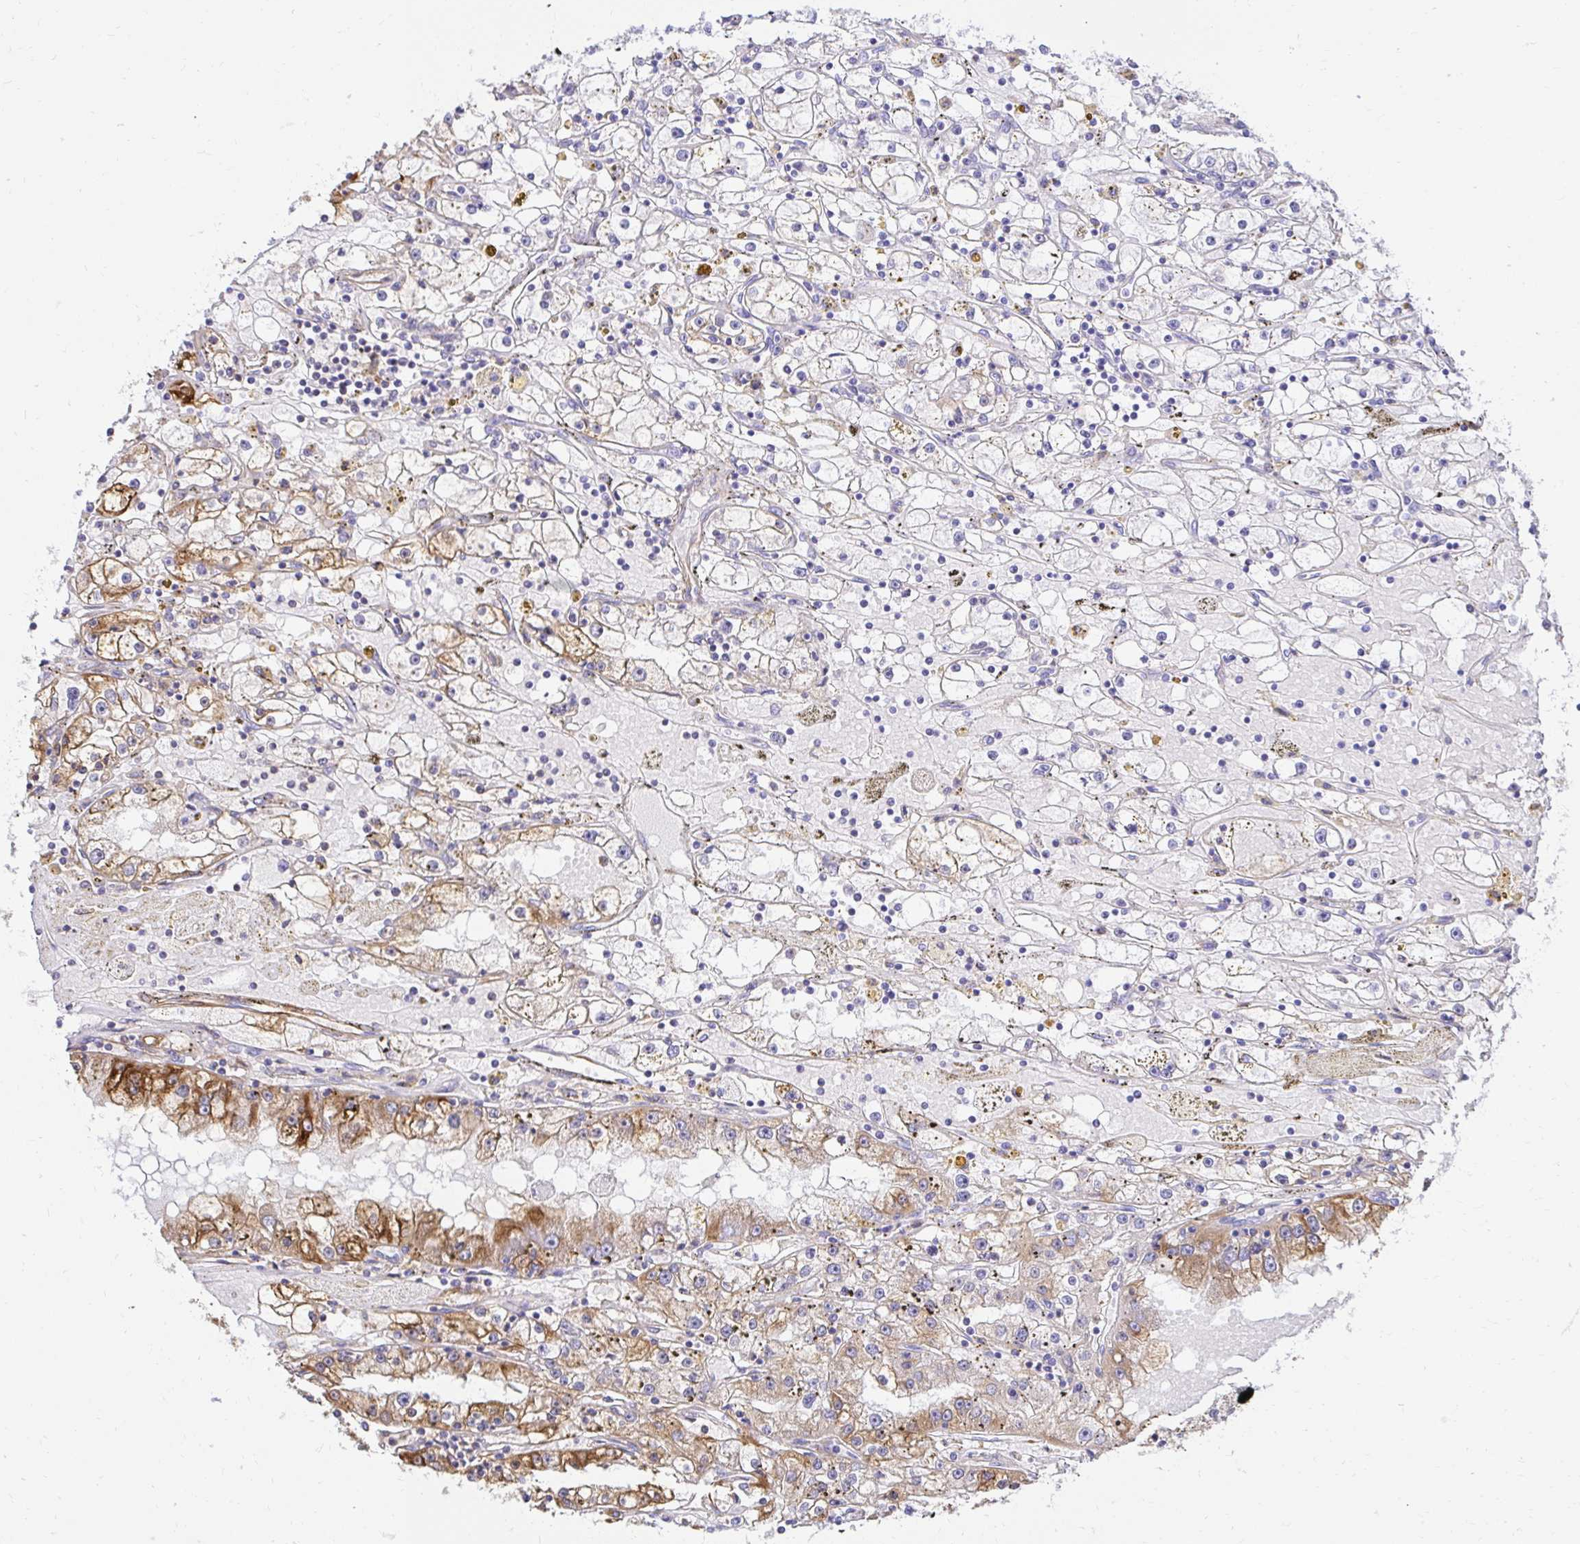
{"staining": {"intensity": "strong", "quantity": "25%-75%", "location": "cytoplasmic/membranous"}, "tissue": "renal cancer", "cell_type": "Tumor cells", "image_type": "cancer", "snomed": [{"axis": "morphology", "description": "Adenocarcinoma, NOS"}, {"axis": "topography", "description": "Kidney"}], "caption": "High-power microscopy captured an IHC photomicrograph of adenocarcinoma (renal), revealing strong cytoplasmic/membranous expression in about 25%-75% of tumor cells. Nuclei are stained in blue.", "gene": "ABCB10", "patient": {"sex": "male", "age": 56}}